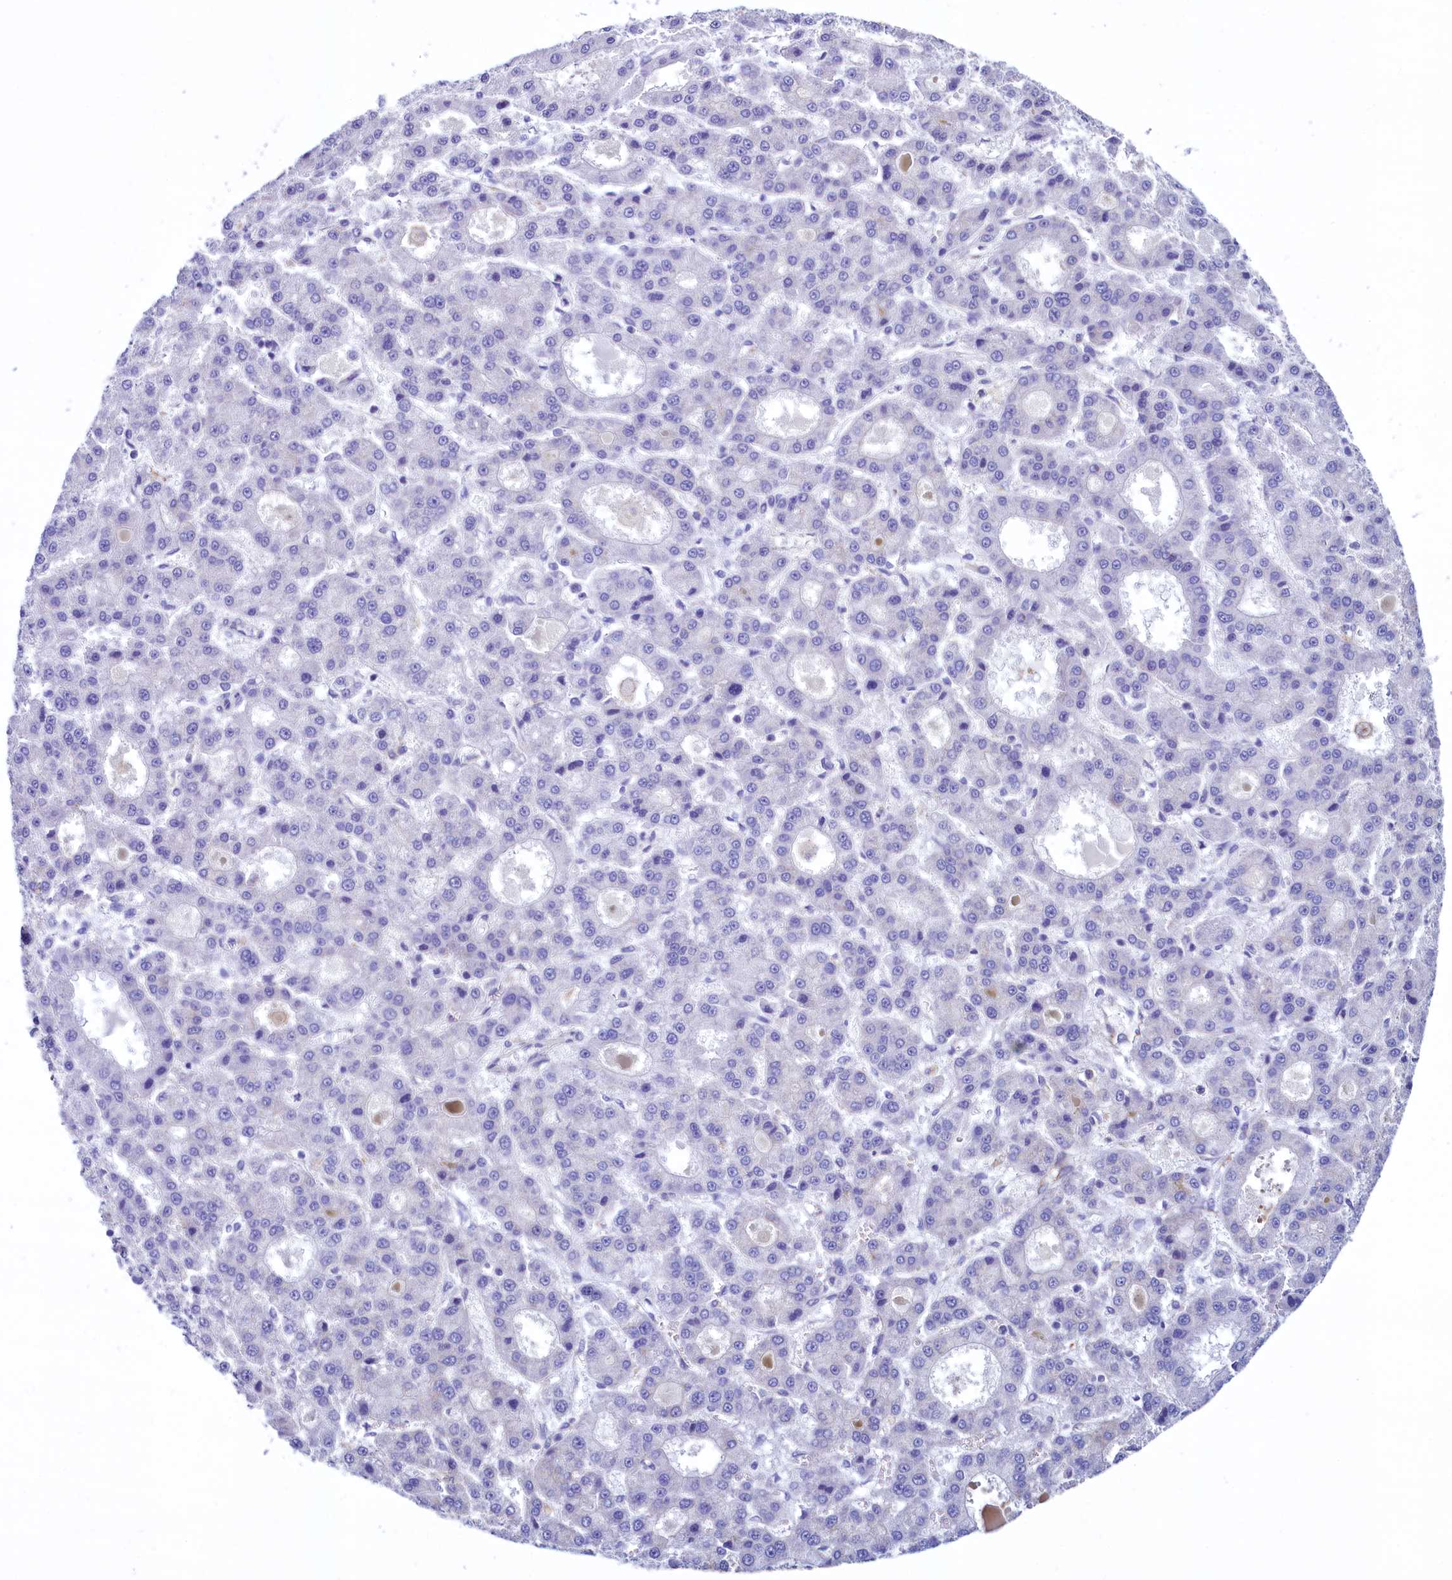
{"staining": {"intensity": "negative", "quantity": "none", "location": "none"}, "tissue": "liver cancer", "cell_type": "Tumor cells", "image_type": "cancer", "snomed": [{"axis": "morphology", "description": "Carcinoma, Hepatocellular, NOS"}, {"axis": "topography", "description": "Liver"}], "caption": "Liver cancer (hepatocellular carcinoma) was stained to show a protein in brown. There is no significant positivity in tumor cells.", "gene": "GPR21", "patient": {"sex": "male", "age": 70}}